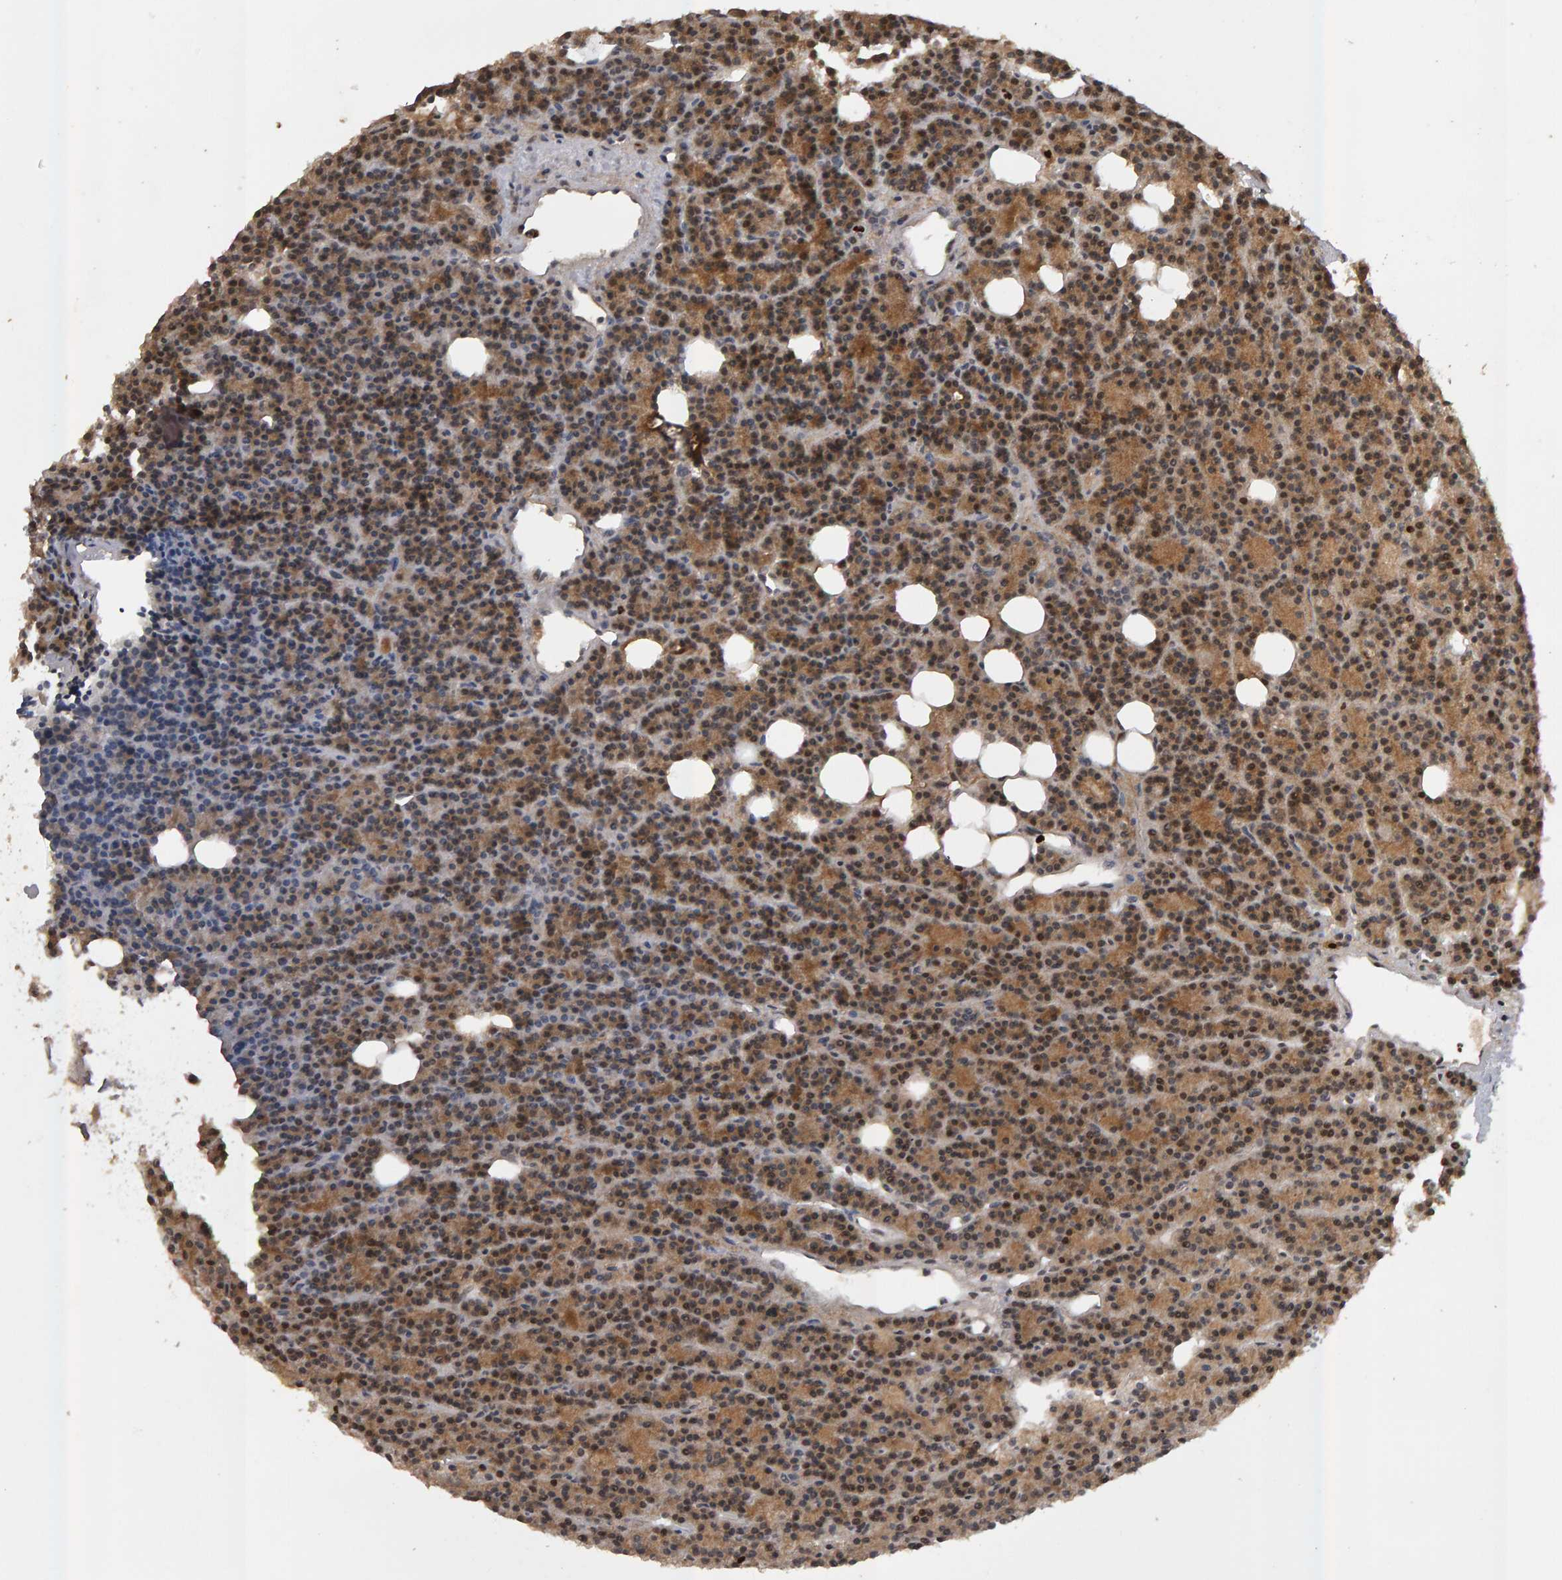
{"staining": {"intensity": "moderate", "quantity": "25%-75%", "location": "cytoplasmic/membranous,nuclear"}, "tissue": "parathyroid gland", "cell_type": "Glandular cells", "image_type": "normal", "snomed": [{"axis": "morphology", "description": "Normal tissue, NOS"}, {"axis": "morphology", "description": "Adenoma, NOS"}, {"axis": "topography", "description": "Parathyroid gland"}], "caption": "The histopathology image reveals a brown stain indicating the presence of a protein in the cytoplasmic/membranous,nuclear of glandular cells in parathyroid gland. Immunohistochemistry stains the protein of interest in brown and the nuclei are stained blue.", "gene": "IPO8", "patient": {"sex": "female", "age": 57}}